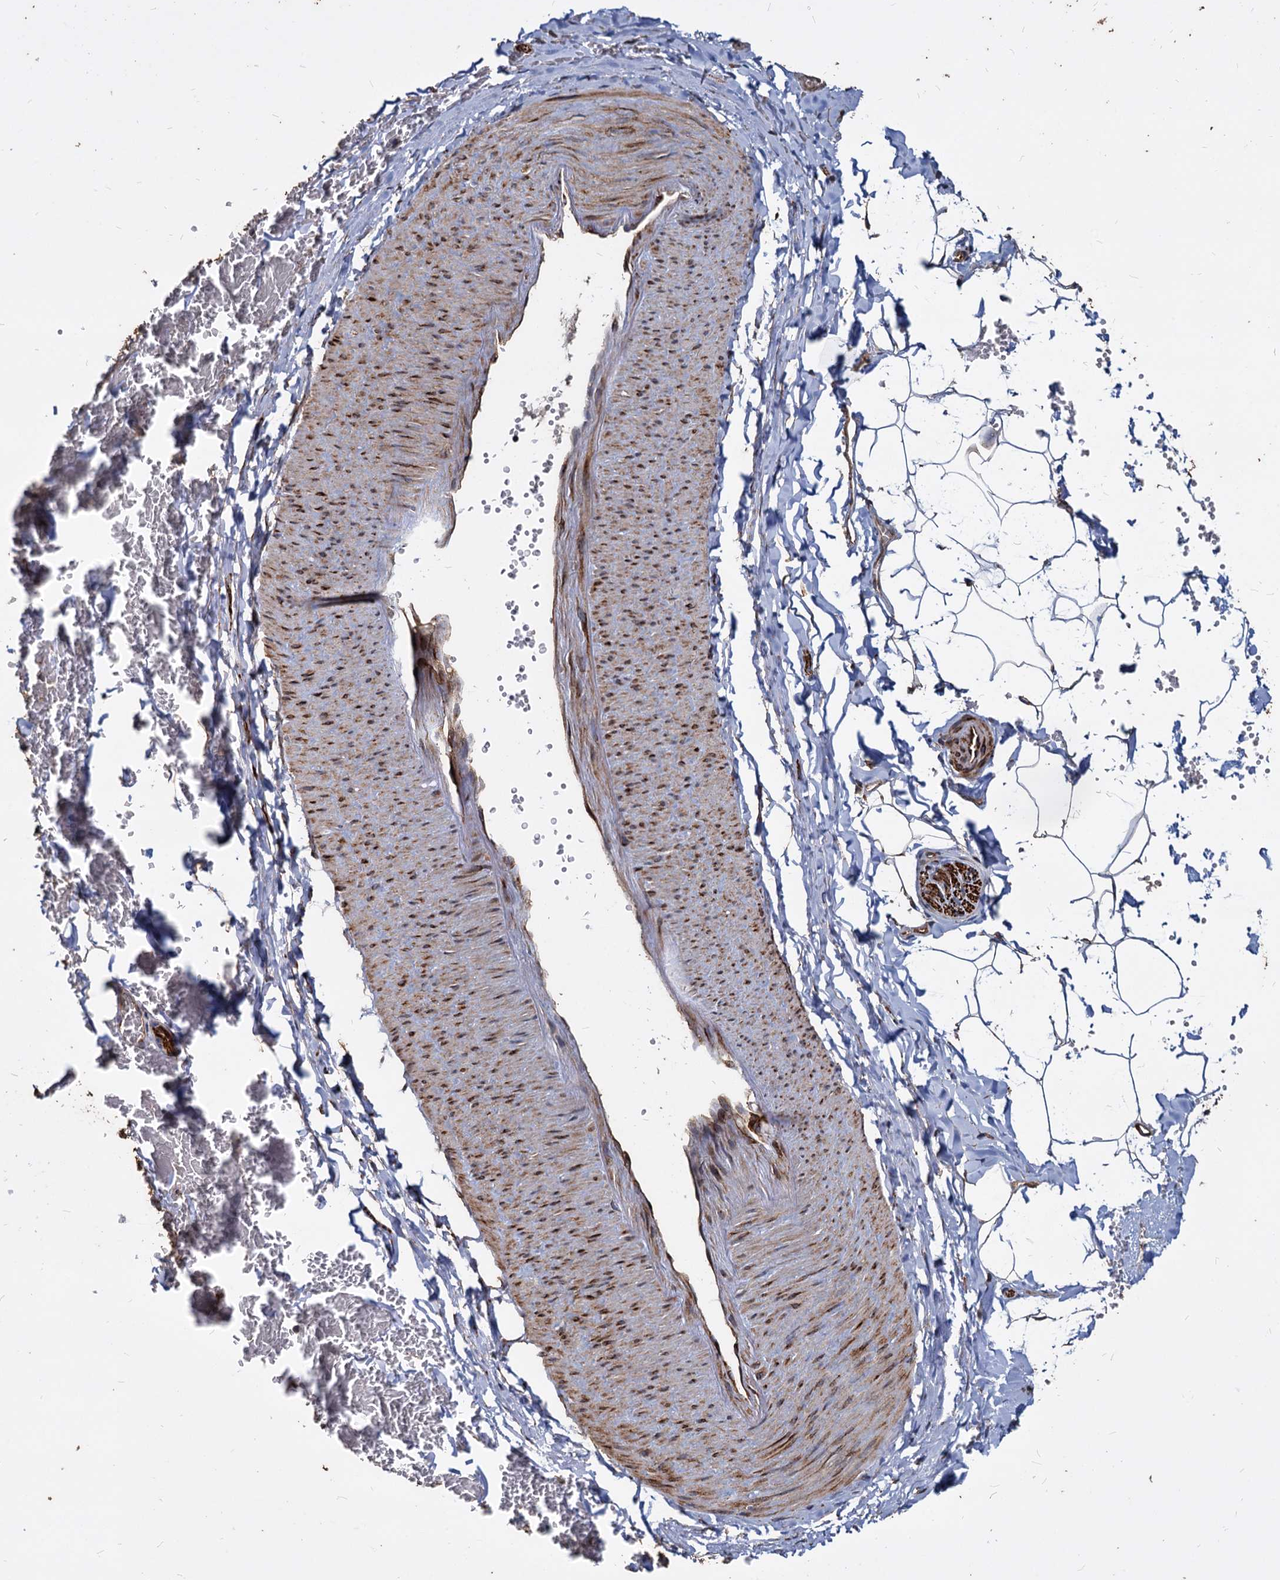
{"staining": {"intensity": "moderate", "quantity": "<25%", "location": "cytoplasmic/membranous"}, "tissue": "adipose tissue", "cell_type": "Adipocytes", "image_type": "normal", "snomed": [{"axis": "morphology", "description": "Normal tissue, NOS"}, {"axis": "topography", "description": "Gallbladder"}, {"axis": "topography", "description": "Peripheral nerve tissue"}], "caption": "A photomicrograph of adipose tissue stained for a protein reveals moderate cytoplasmic/membranous brown staining in adipocytes.", "gene": "DEPDC4", "patient": {"sex": "male", "age": 38}}